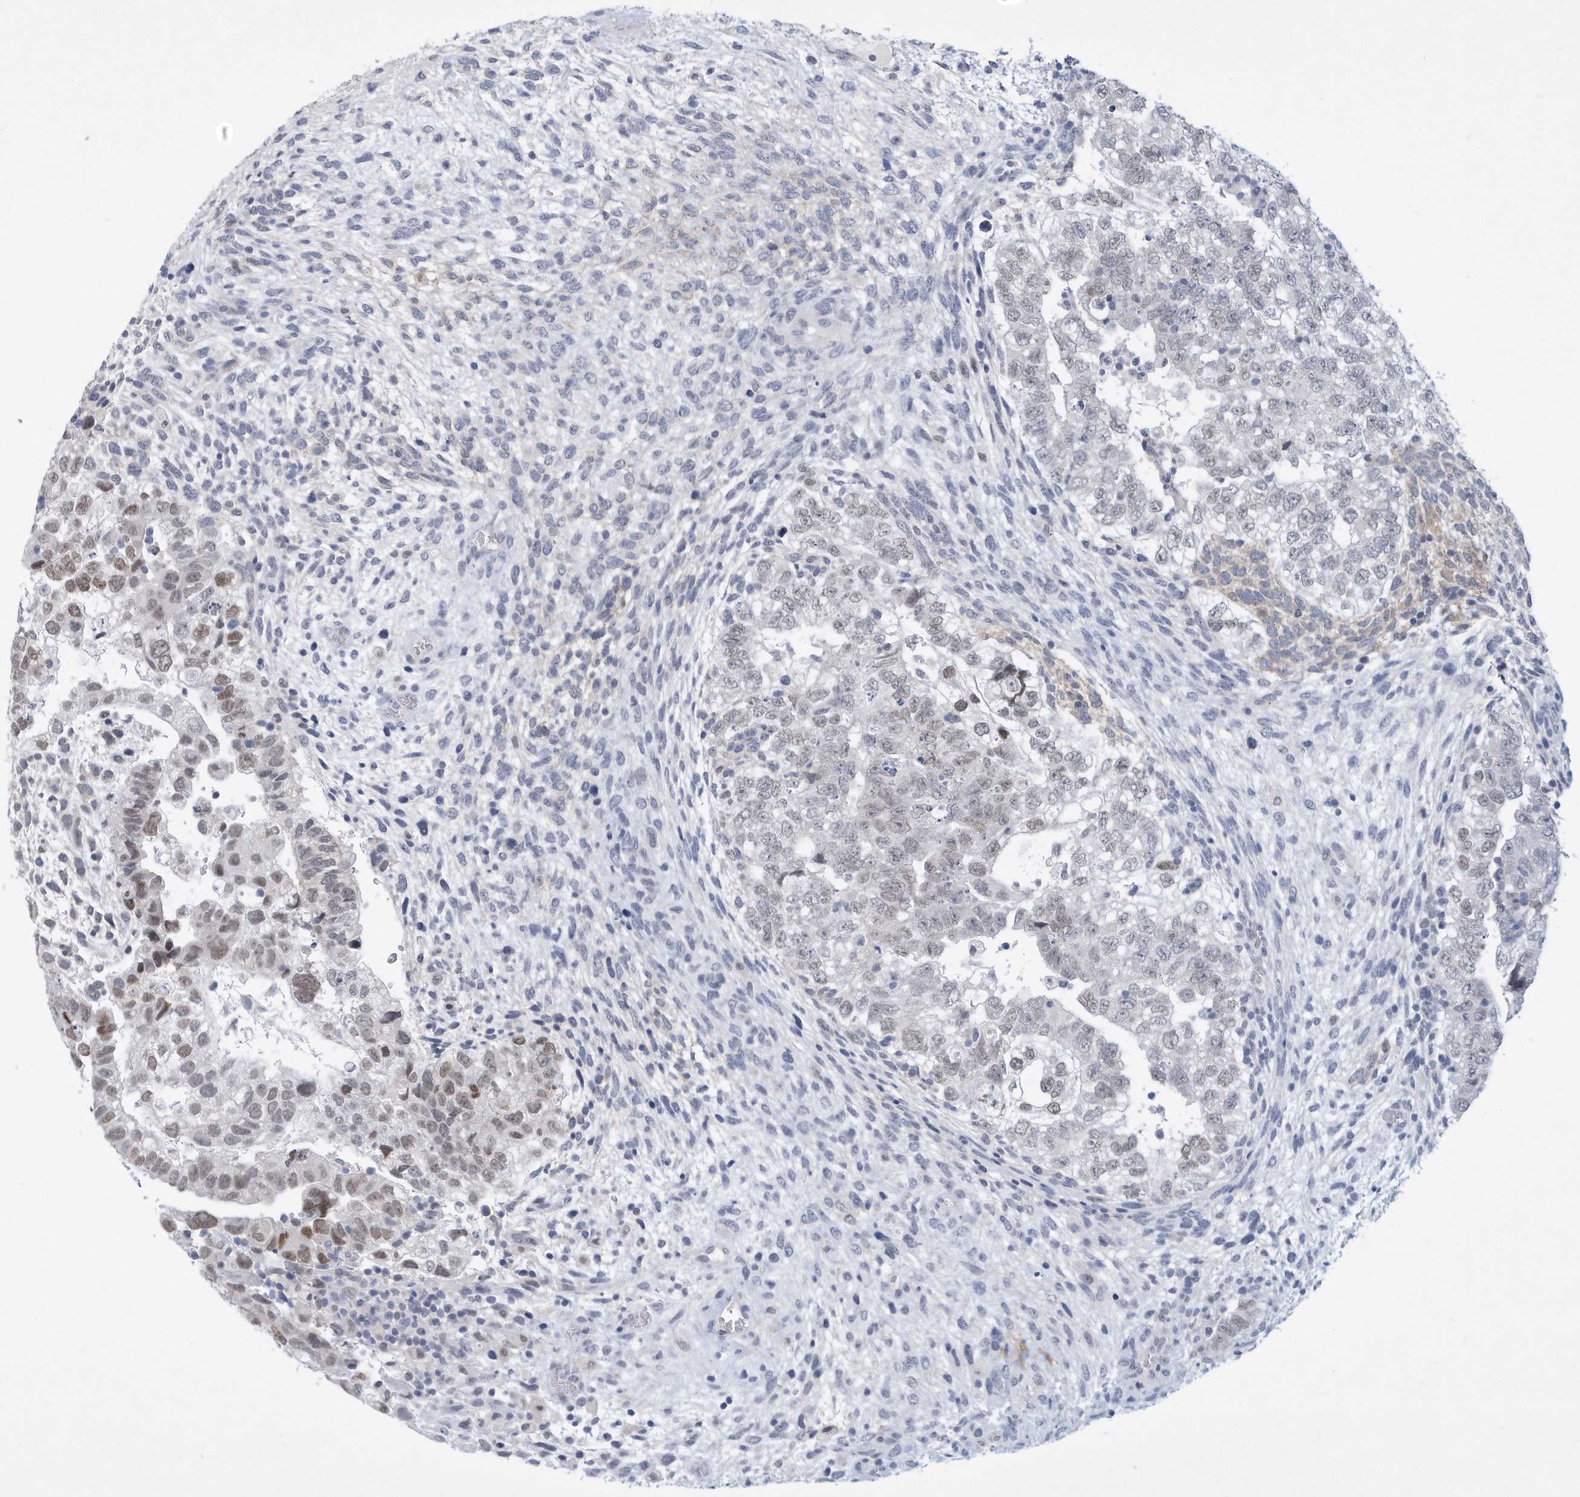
{"staining": {"intensity": "moderate", "quantity": "<25%", "location": "nuclear"}, "tissue": "testis cancer", "cell_type": "Tumor cells", "image_type": "cancer", "snomed": [{"axis": "morphology", "description": "Carcinoma, Embryonal, NOS"}, {"axis": "topography", "description": "Testis"}], "caption": "Protein analysis of testis cancer tissue exhibits moderate nuclear staining in approximately <25% of tumor cells.", "gene": "SRGAP3", "patient": {"sex": "male", "age": 37}}